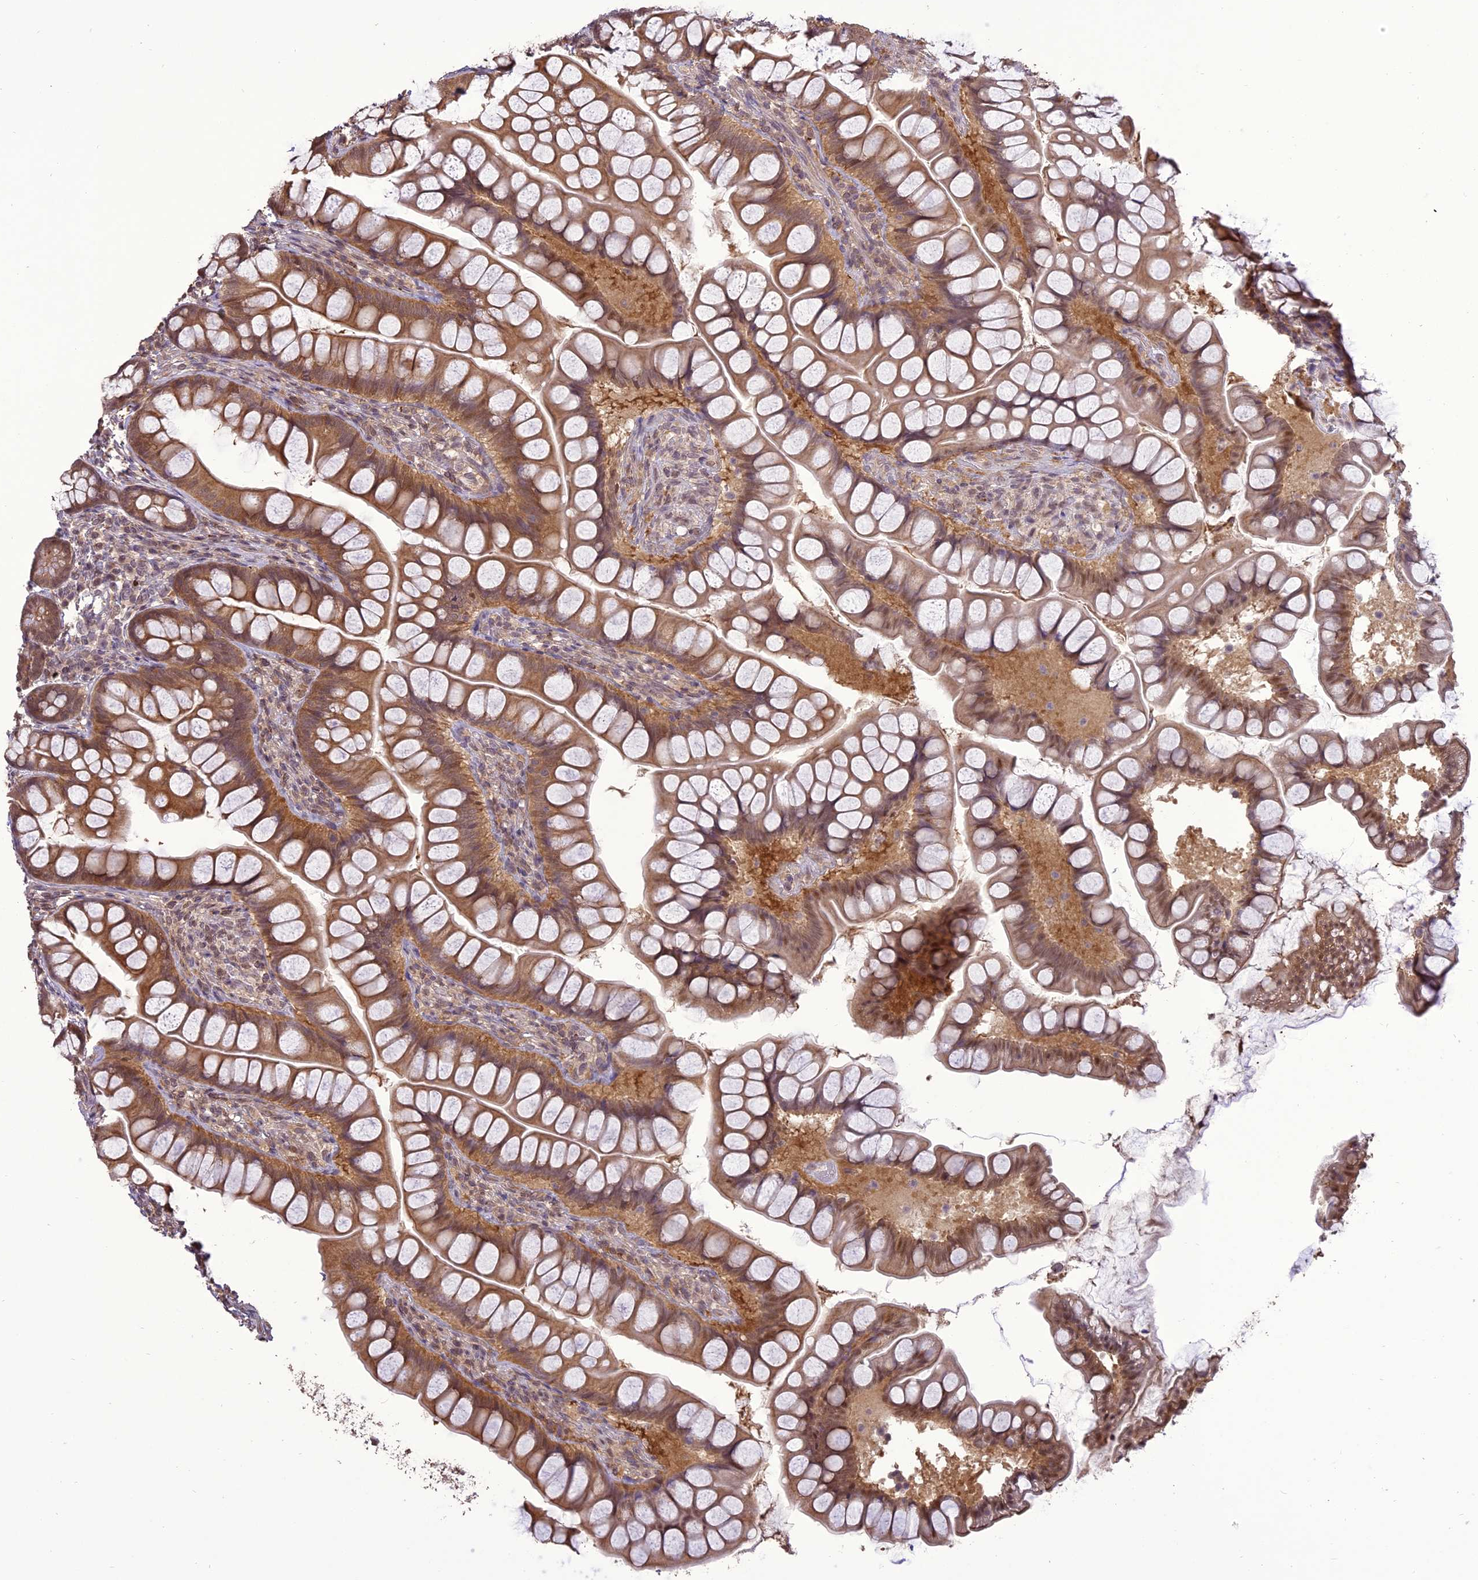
{"staining": {"intensity": "moderate", "quantity": ">75%", "location": "cytoplasmic/membranous"}, "tissue": "small intestine", "cell_type": "Glandular cells", "image_type": "normal", "snomed": [{"axis": "morphology", "description": "Normal tissue, NOS"}, {"axis": "topography", "description": "Small intestine"}], "caption": "Moderate cytoplasmic/membranous expression for a protein is appreciated in about >75% of glandular cells of unremarkable small intestine using immunohistochemistry.", "gene": "TIGD7", "patient": {"sex": "male", "age": 70}}